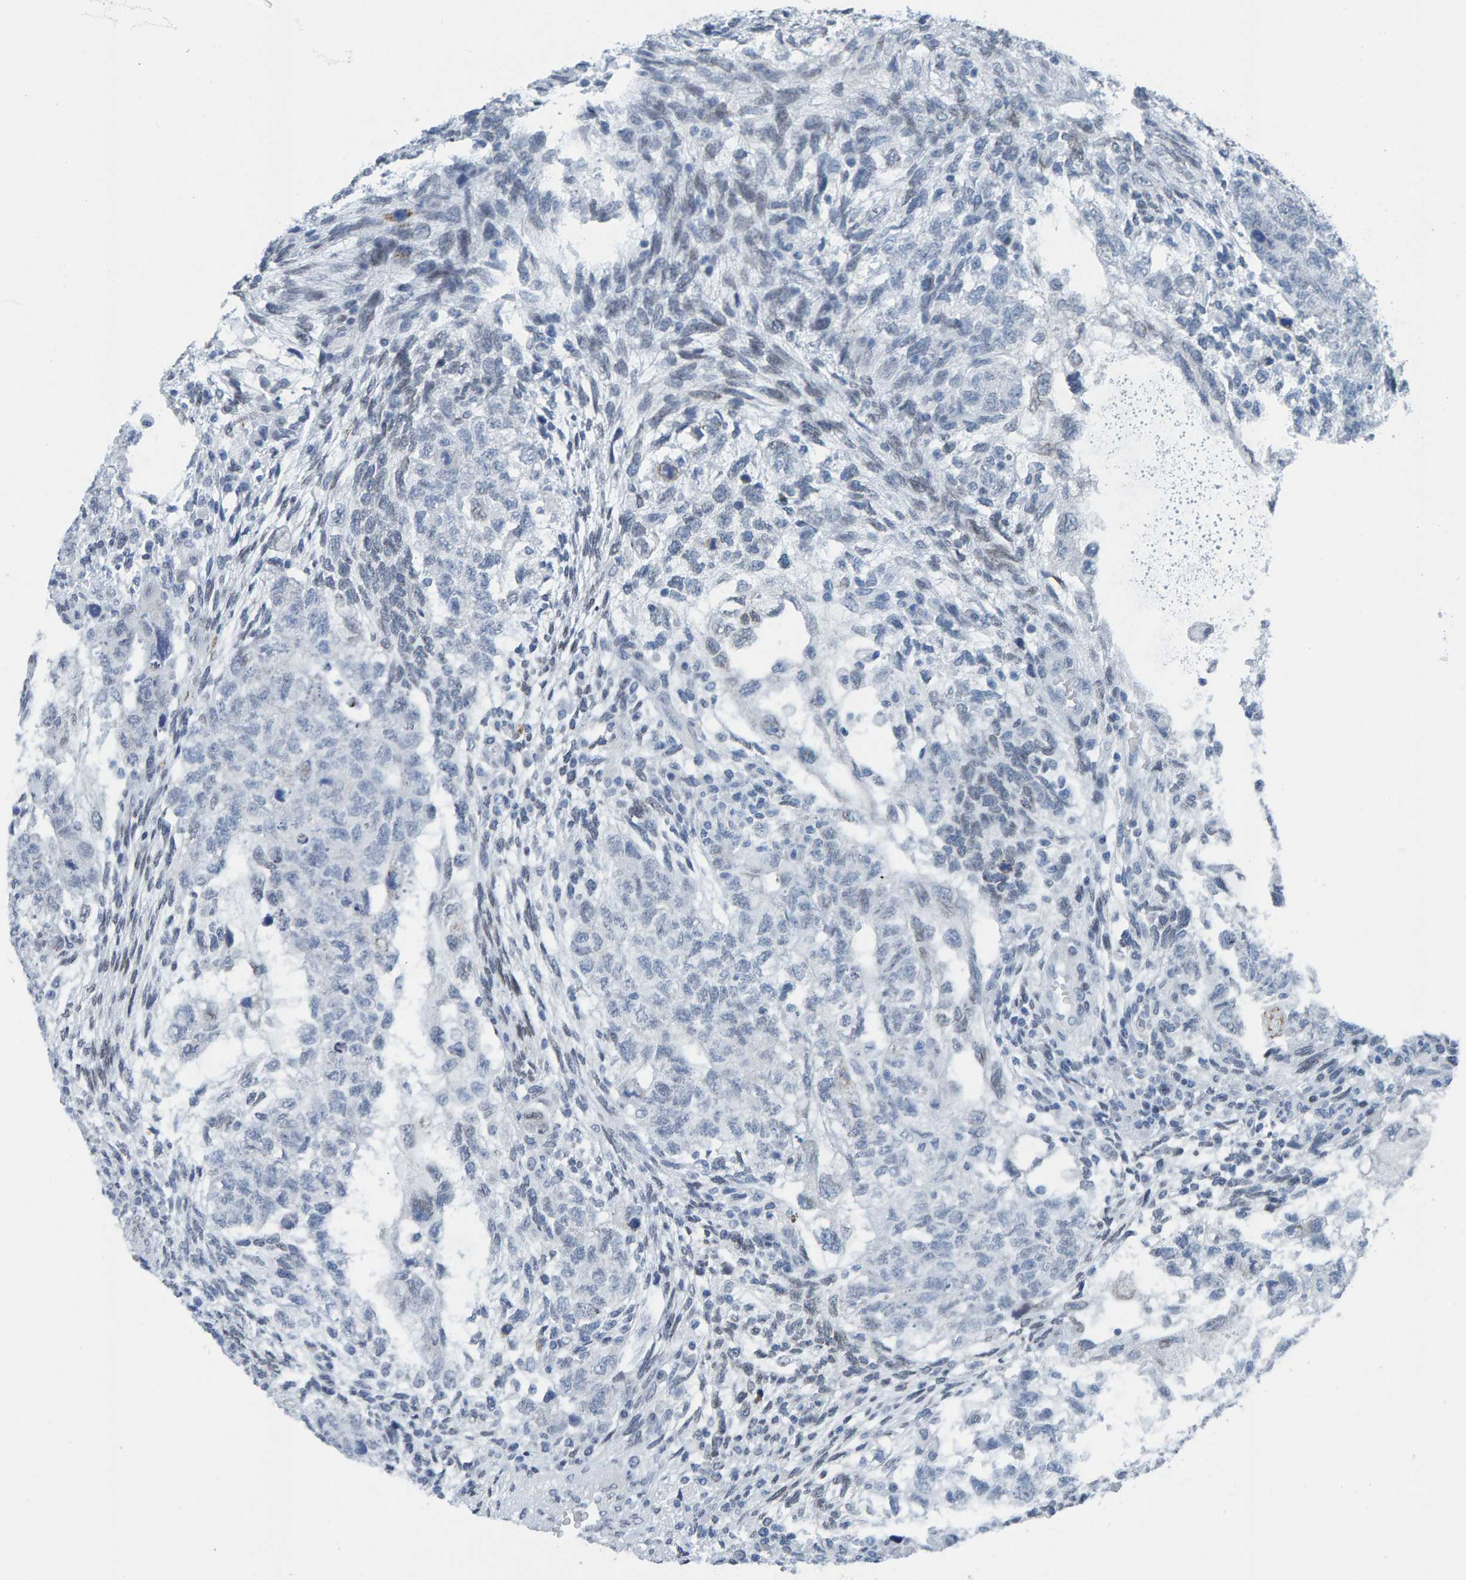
{"staining": {"intensity": "negative", "quantity": "none", "location": "none"}, "tissue": "testis cancer", "cell_type": "Tumor cells", "image_type": "cancer", "snomed": [{"axis": "morphology", "description": "Normal tissue, NOS"}, {"axis": "morphology", "description": "Carcinoma, Embryonal, NOS"}, {"axis": "topography", "description": "Testis"}], "caption": "Histopathology image shows no significant protein positivity in tumor cells of testis cancer (embryonal carcinoma). (Brightfield microscopy of DAB IHC at high magnification).", "gene": "LMNB2", "patient": {"sex": "male", "age": 36}}